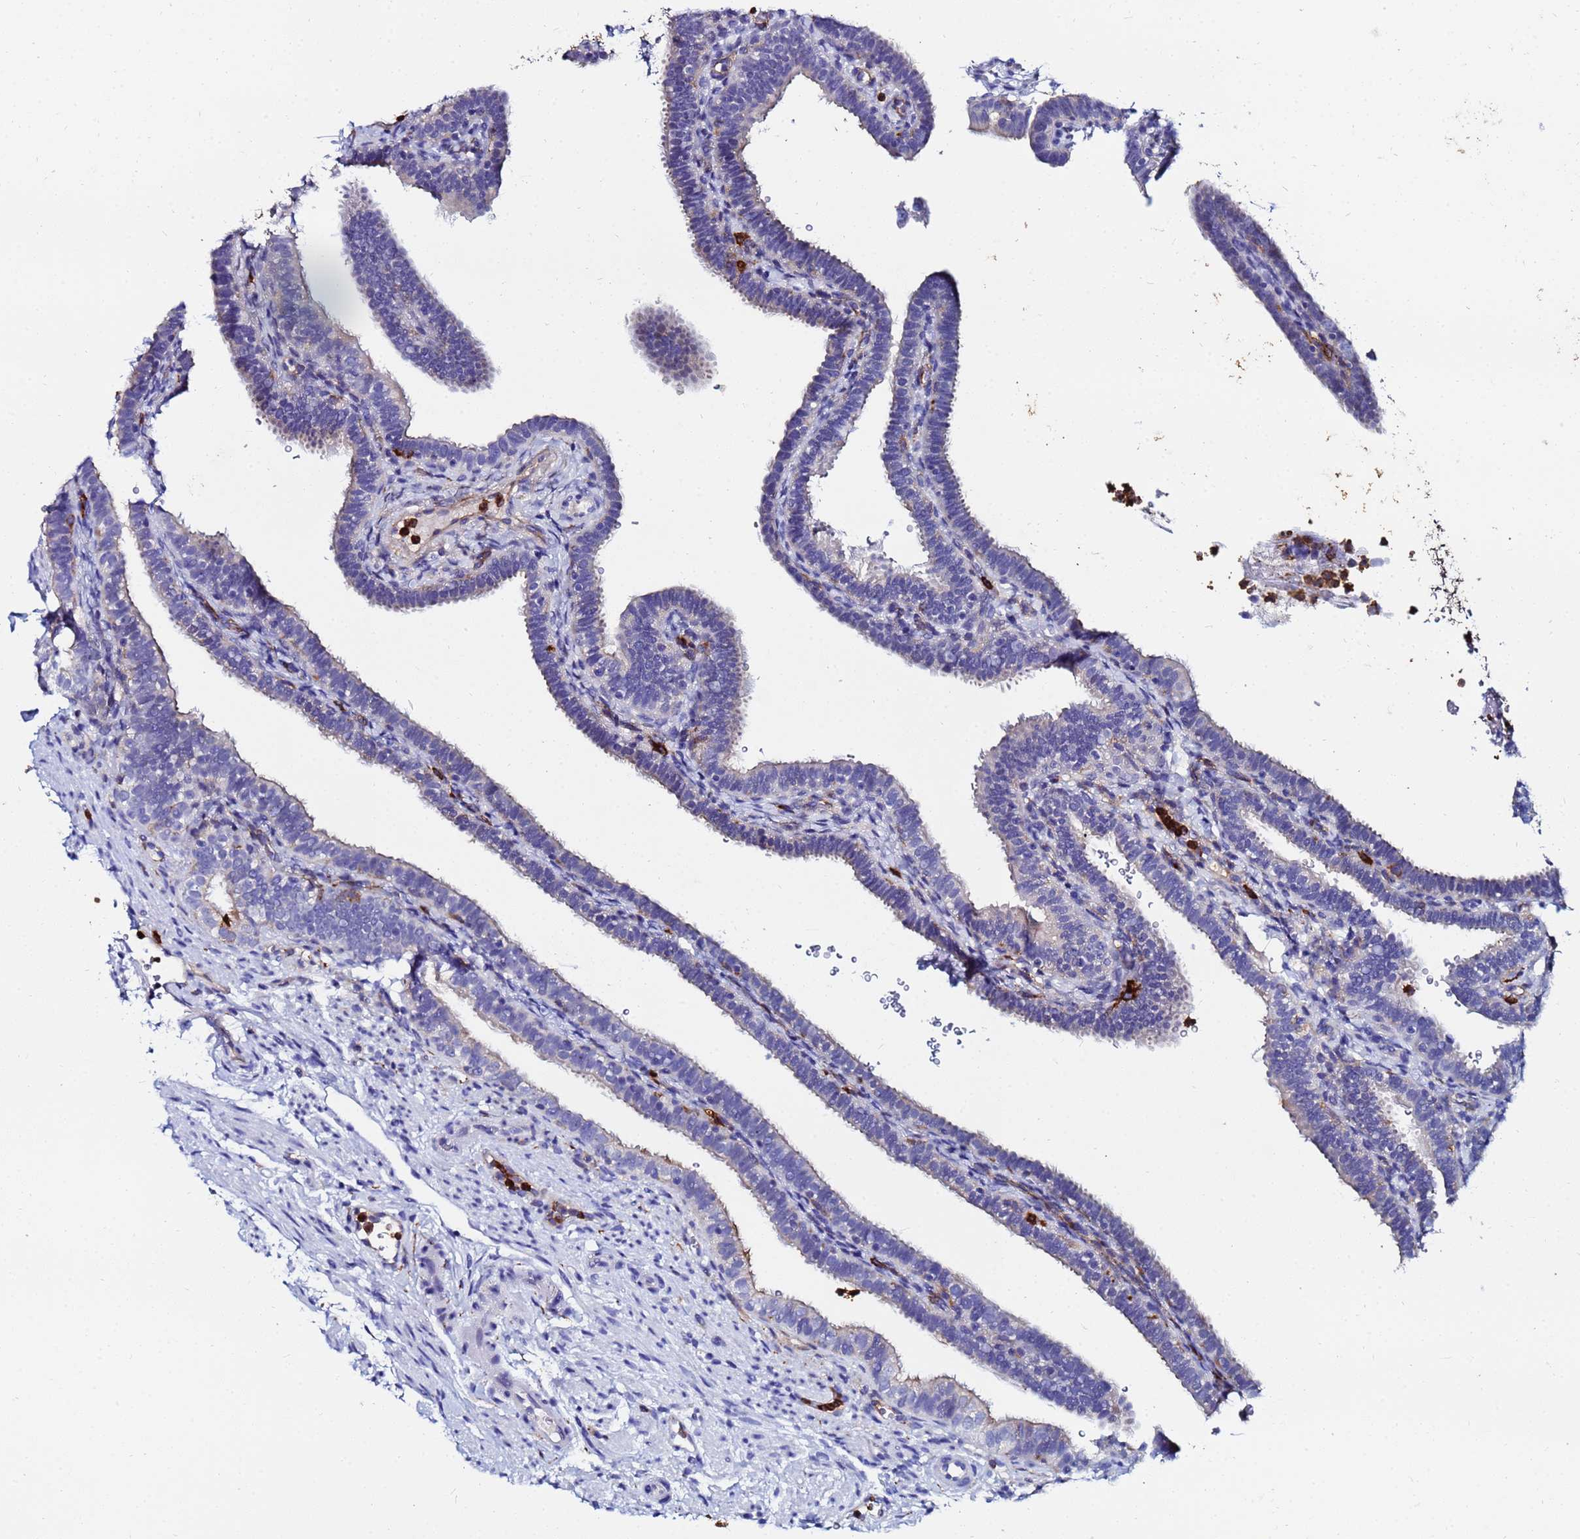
{"staining": {"intensity": "negative", "quantity": "none", "location": "none"}, "tissue": "fallopian tube", "cell_type": "Glandular cells", "image_type": "normal", "snomed": [{"axis": "morphology", "description": "Normal tissue, NOS"}, {"axis": "topography", "description": "Fallopian tube"}], "caption": "There is no significant expression in glandular cells of fallopian tube.", "gene": "BASP1", "patient": {"sex": "female", "age": 41}}